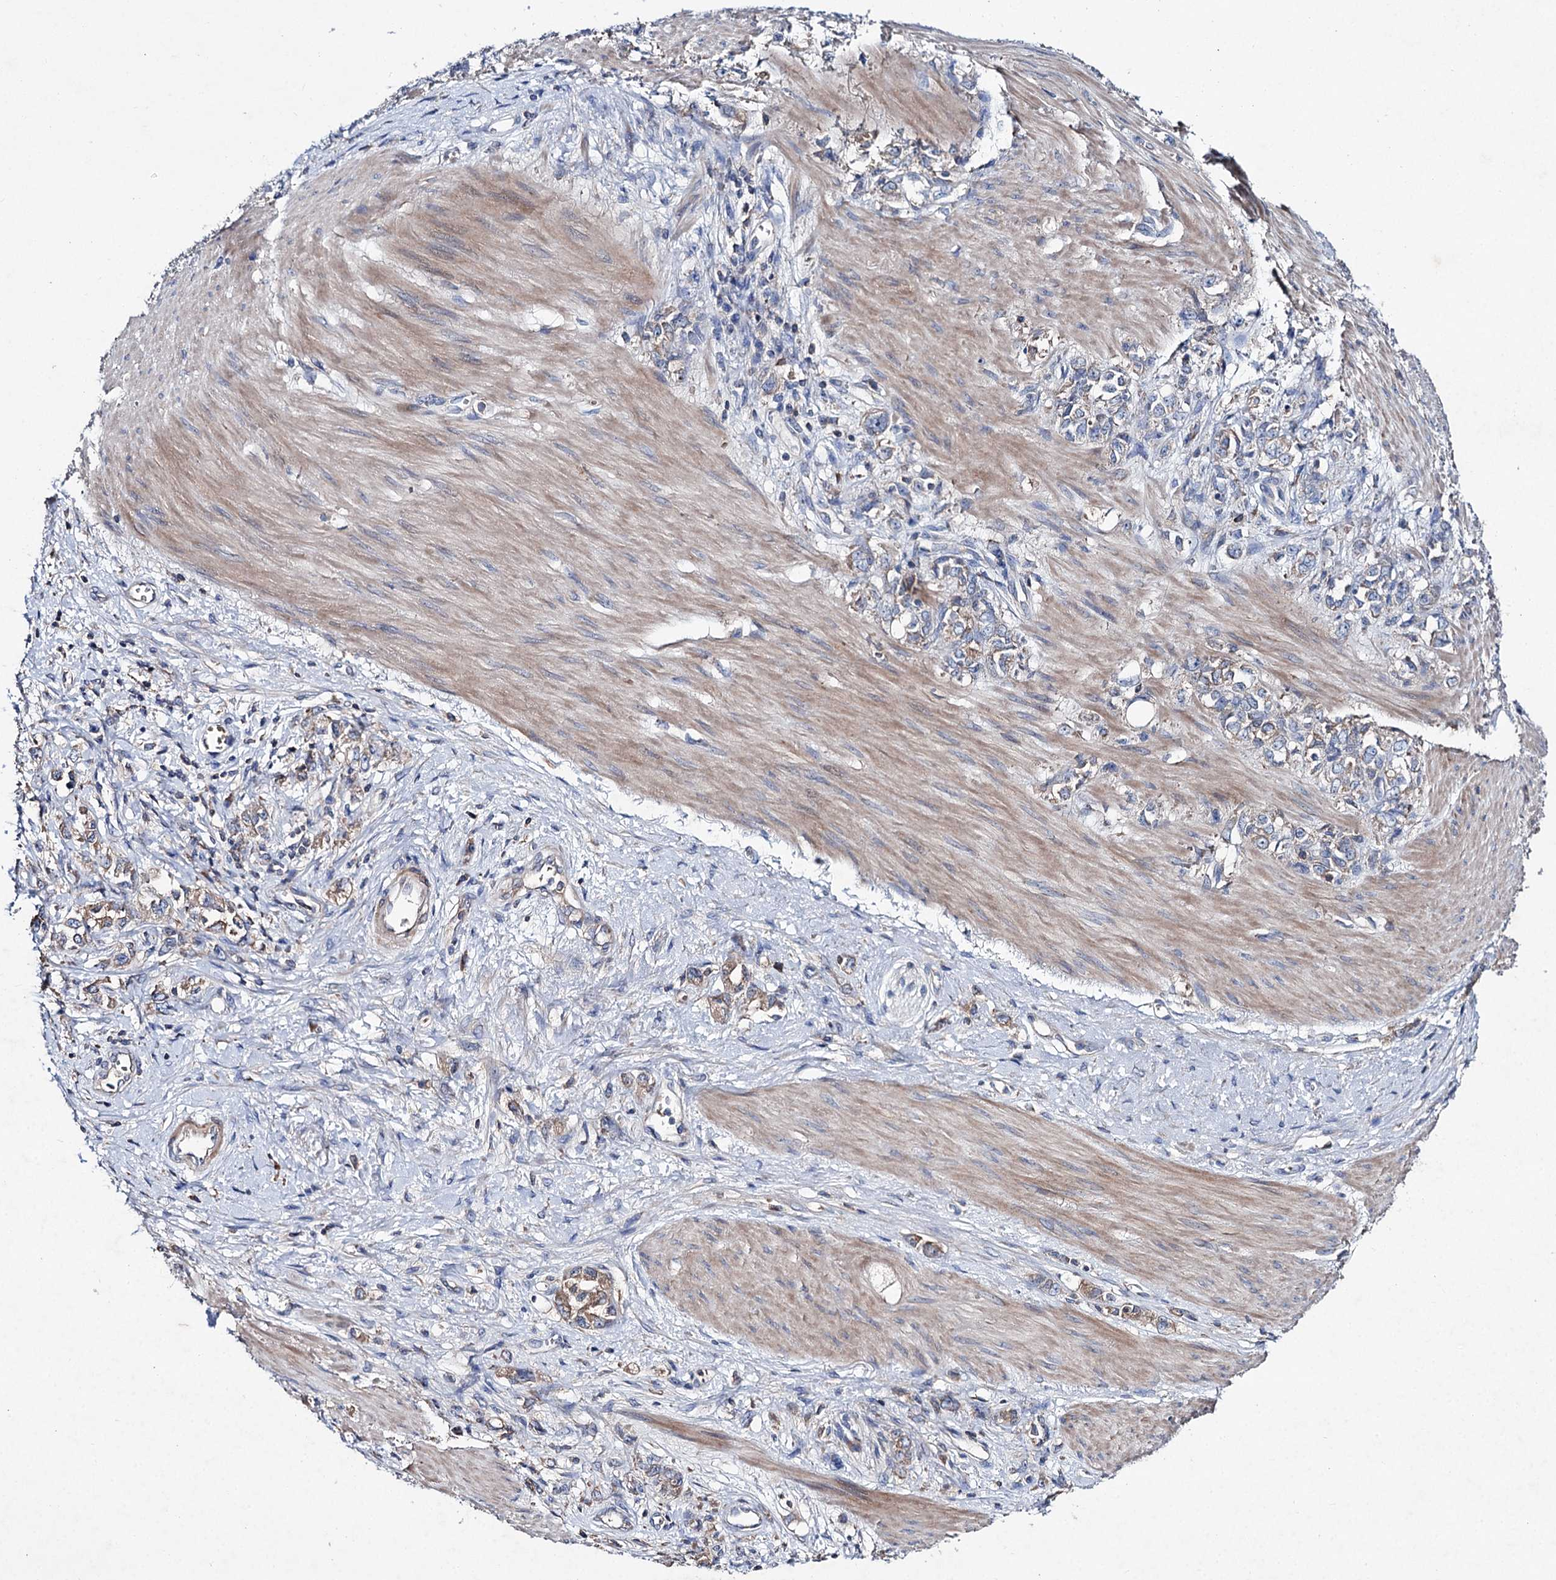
{"staining": {"intensity": "weak", "quantity": ">75%", "location": "cytoplasmic/membranous"}, "tissue": "stomach cancer", "cell_type": "Tumor cells", "image_type": "cancer", "snomed": [{"axis": "morphology", "description": "Adenocarcinoma, NOS"}, {"axis": "topography", "description": "Stomach"}], "caption": "Weak cytoplasmic/membranous protein expression is identified in about >75% of tumor cells in stomach cancer. The protein of interest is shown in brown color, while the nuclei are stained blue.", "gene": "CLPB", "patient": {"sex": "female", "age": 76}}